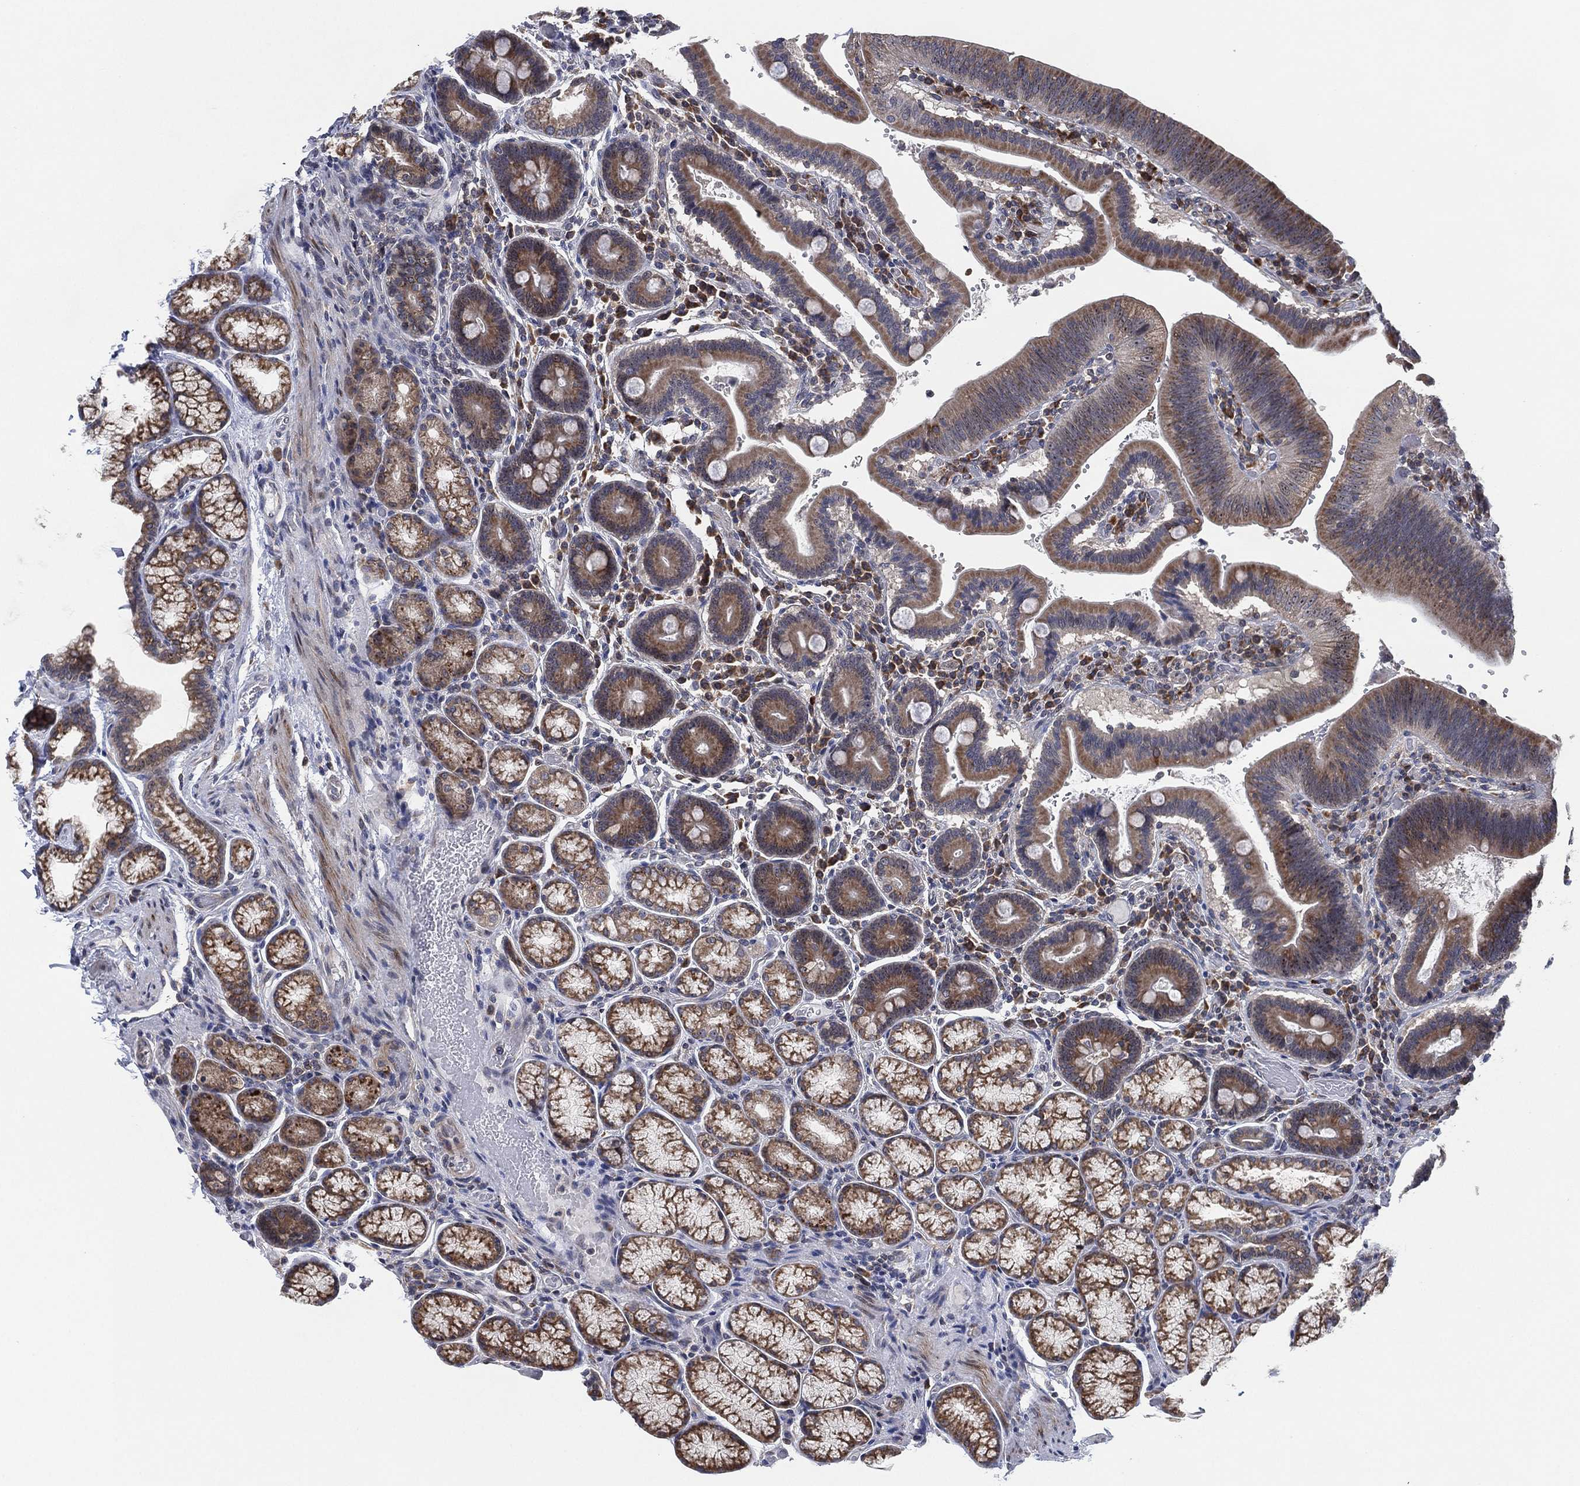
{"staining": {"intensity": "moderate", "quantity": ">75%", "location": "cytoplasmic/membranous"}, "tissue": "duodenum", "cell_type": "Glandular cells", "image_type": "normal", "snomed": [{"axis": "morphology", "description": "Normal tissue, NOS"}, {"axis": "topography", "description": "Duodenum"}], "caption": "The micrograph demonstrates staining of normal duodenum, revealing moderate cytoplasmic/membranous protein staining (brown color) within glandular cells.", "gene": "FAM104A", "patient": {"sex": "female", "age": 62}}